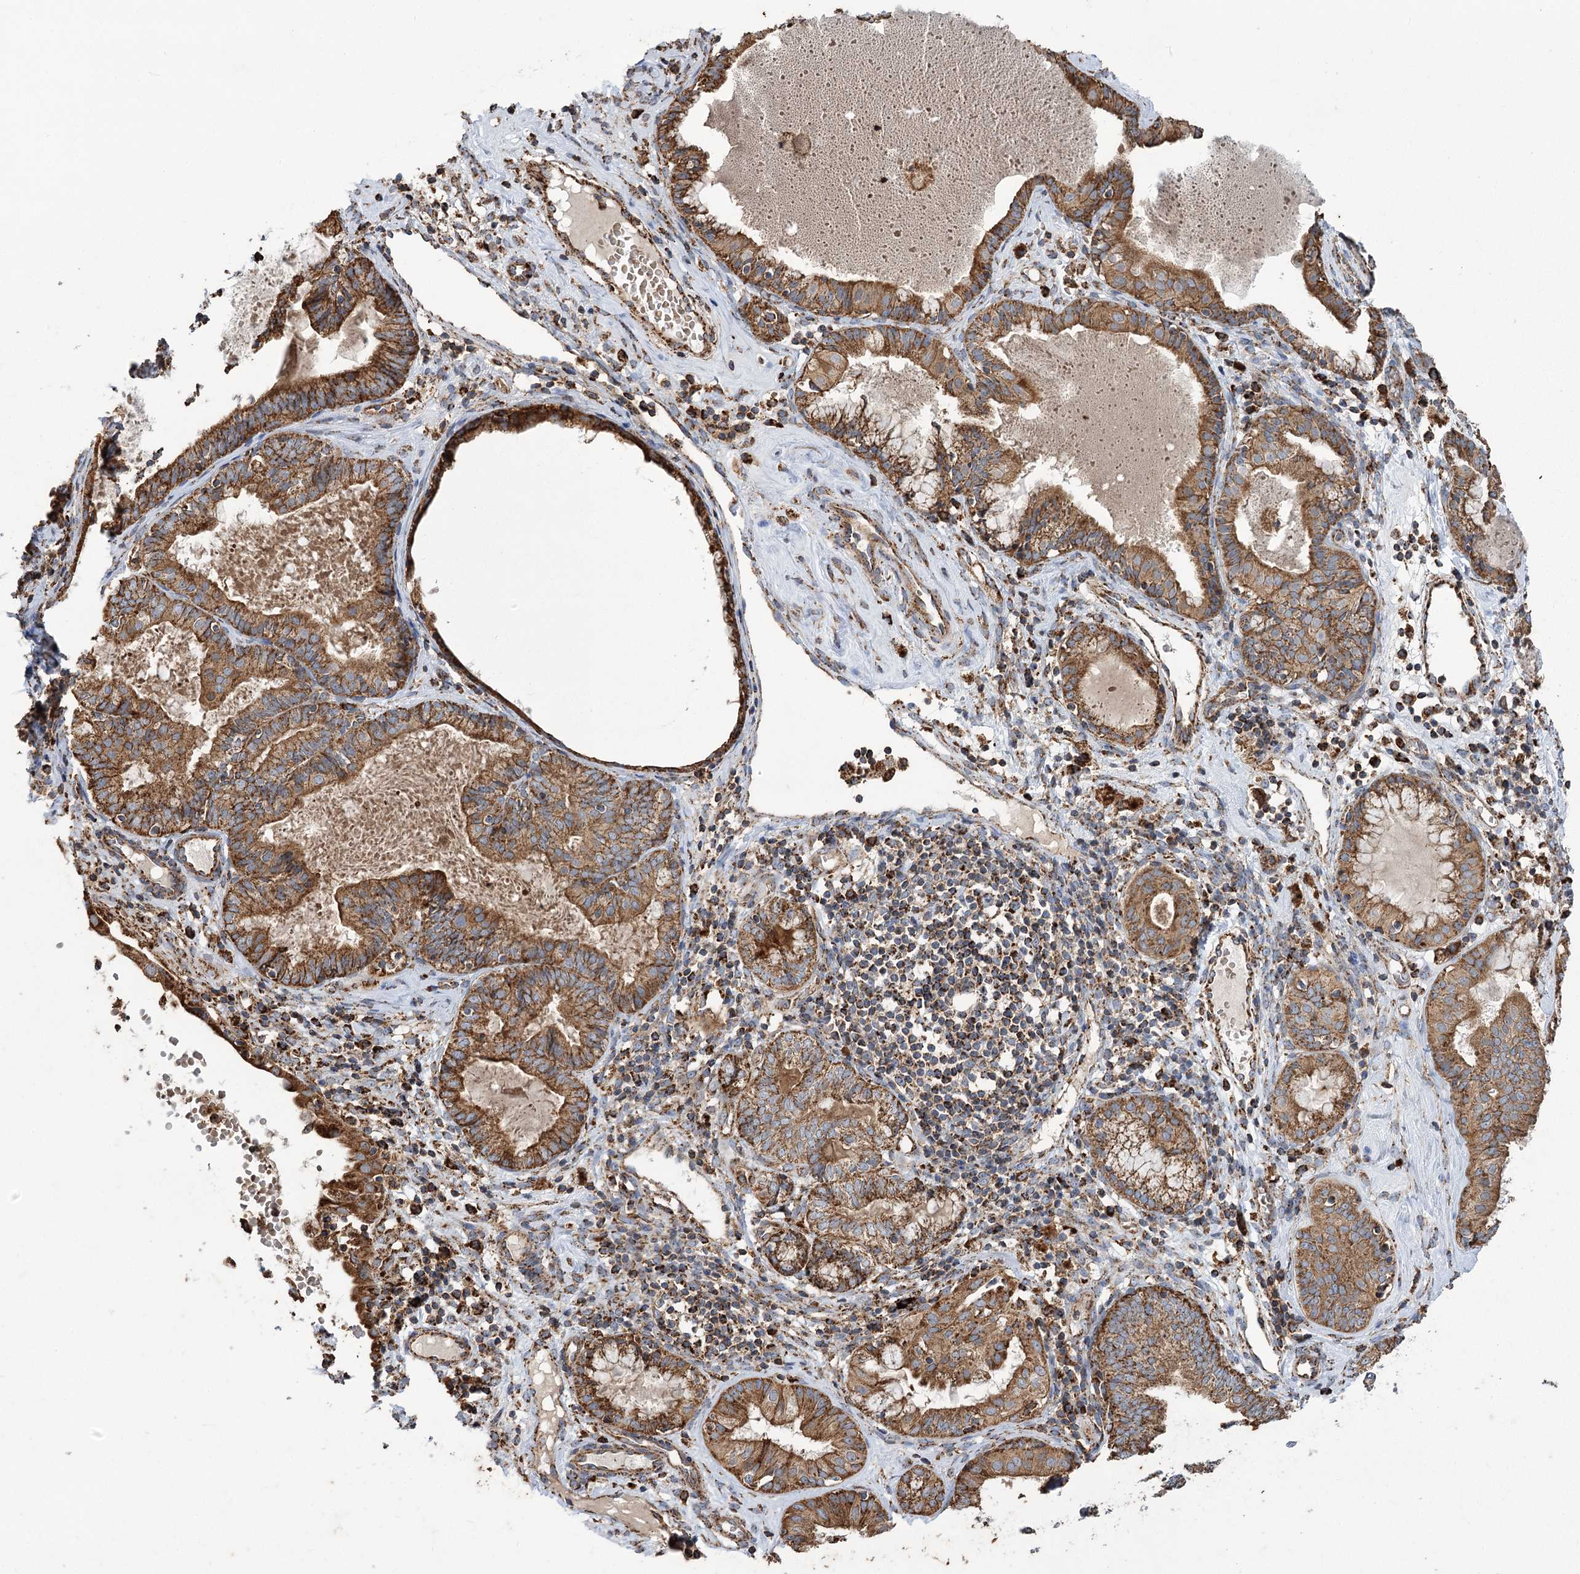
{"staining": {"intensity": "moderate", "quantity": ">75%", "location": "cytoplasmic/membranous"}, "tissue": "endometrial cancer", "cell_type": "Tumor cells", "image_type": "cancer", "snomed": [{"axis": "morphology", "description": "Adenocarcinoma, NOS"}, {"axis": "topography", "description": "Endometrium"}], "caption": "Protein staining by immunohistochemistry (IHC) displays moderate cytoplasmic/membranous expression in approximately >75% of tumor cells in endometrial cancer.", "gene": "CARD19", "patient": {"sex": "female", "age": 79}}